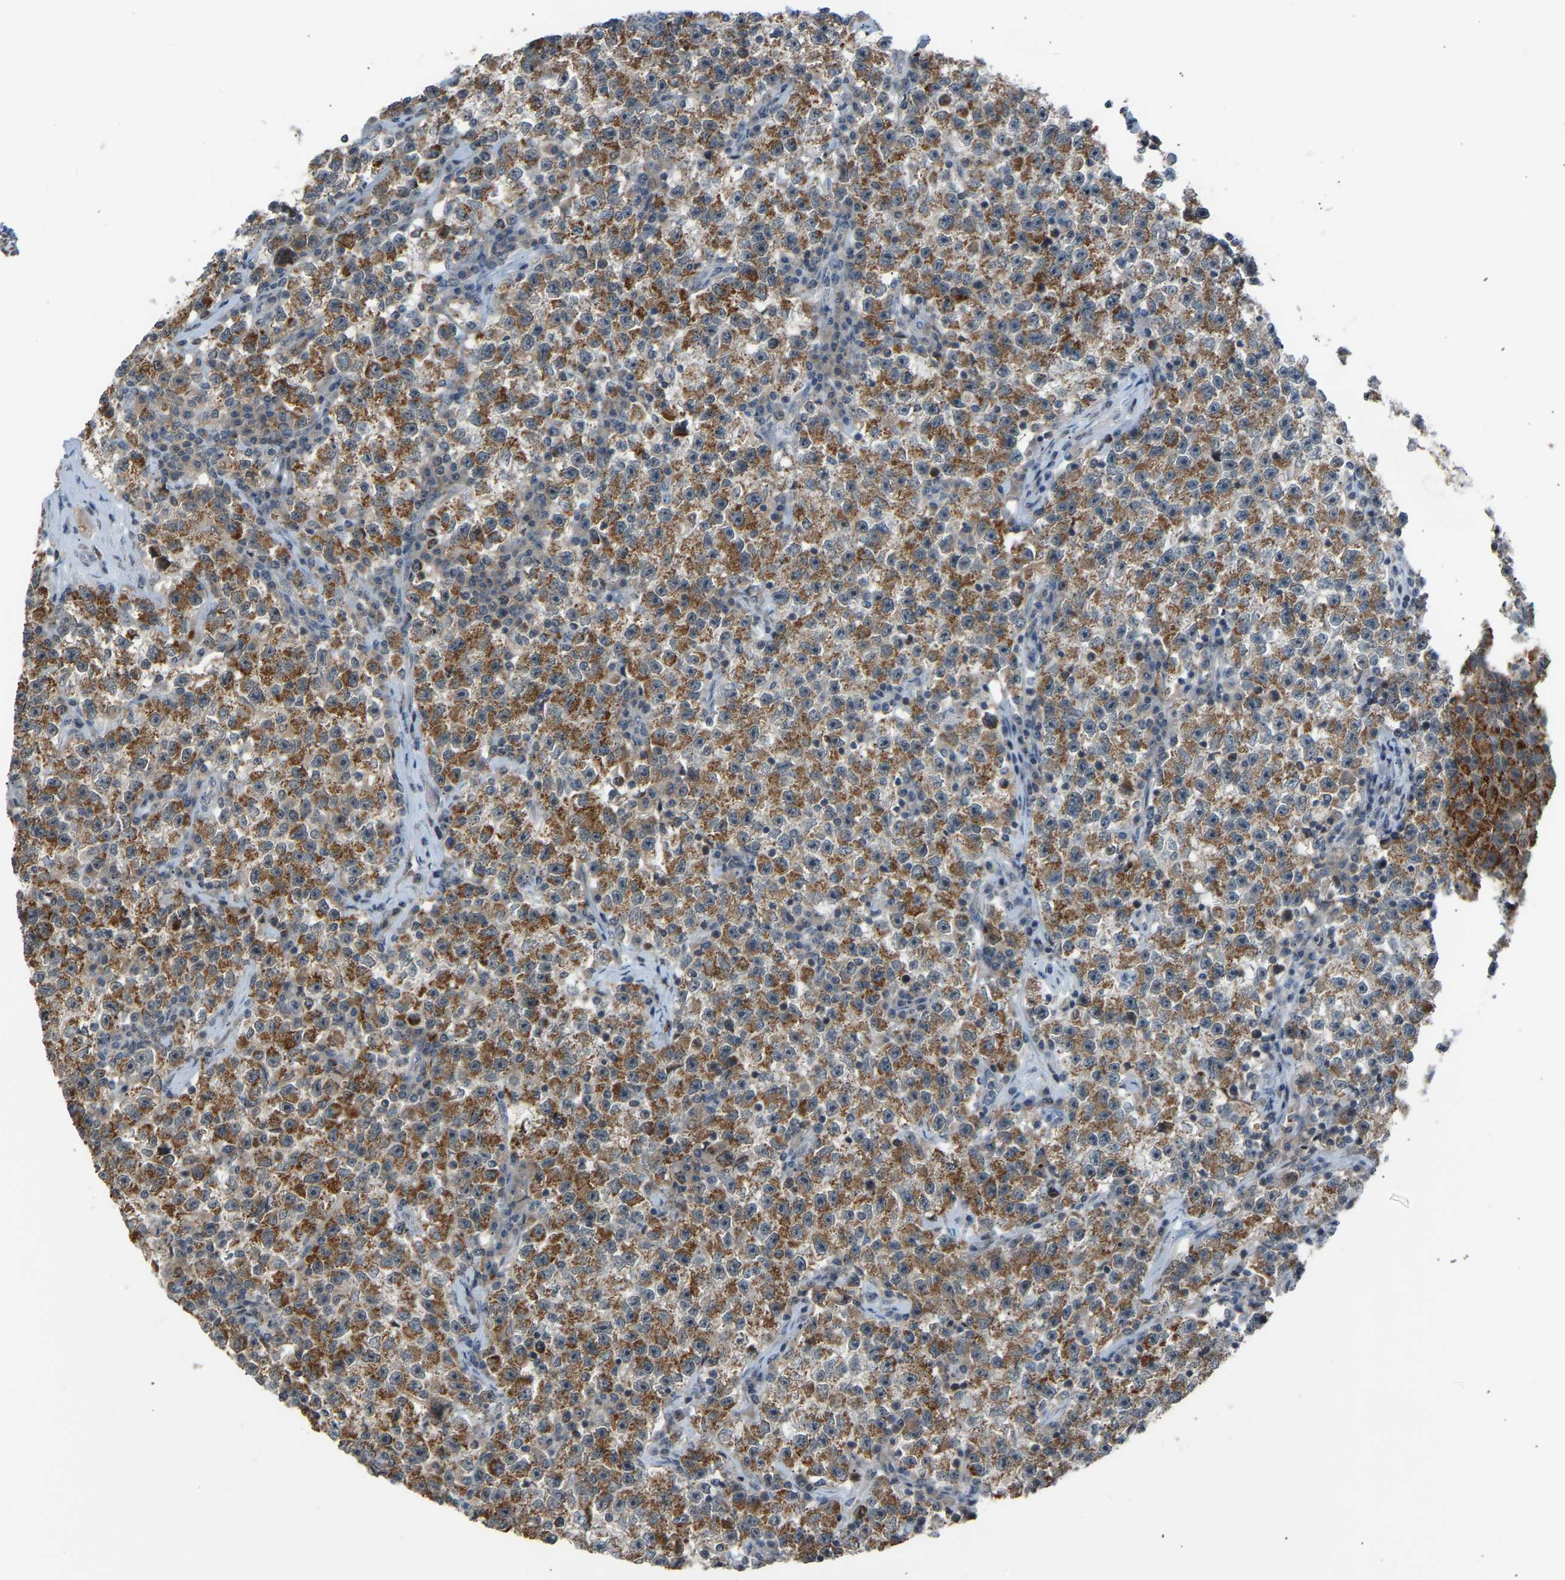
{"staining": {"intensity": "moderate", "quantity": ">75%", "location": "cytoplasmic/membranous"}, "tissue": "testis cancer", "cell_type": "Tumor cells", "image_type": "cancer", "snomed": [{"axis": "morphology", "description": "Seminoma, NOS"}, {"axis": "topography", "description": "Testis"}], "caption": "The photomicrograph reveals a brown stain indicating the presence of a protein in the cytoplasmic/membranous of tumor cells in testis cancer.", "gene": "SLIRP", "patient": {"sex": "male", "age": 22}}